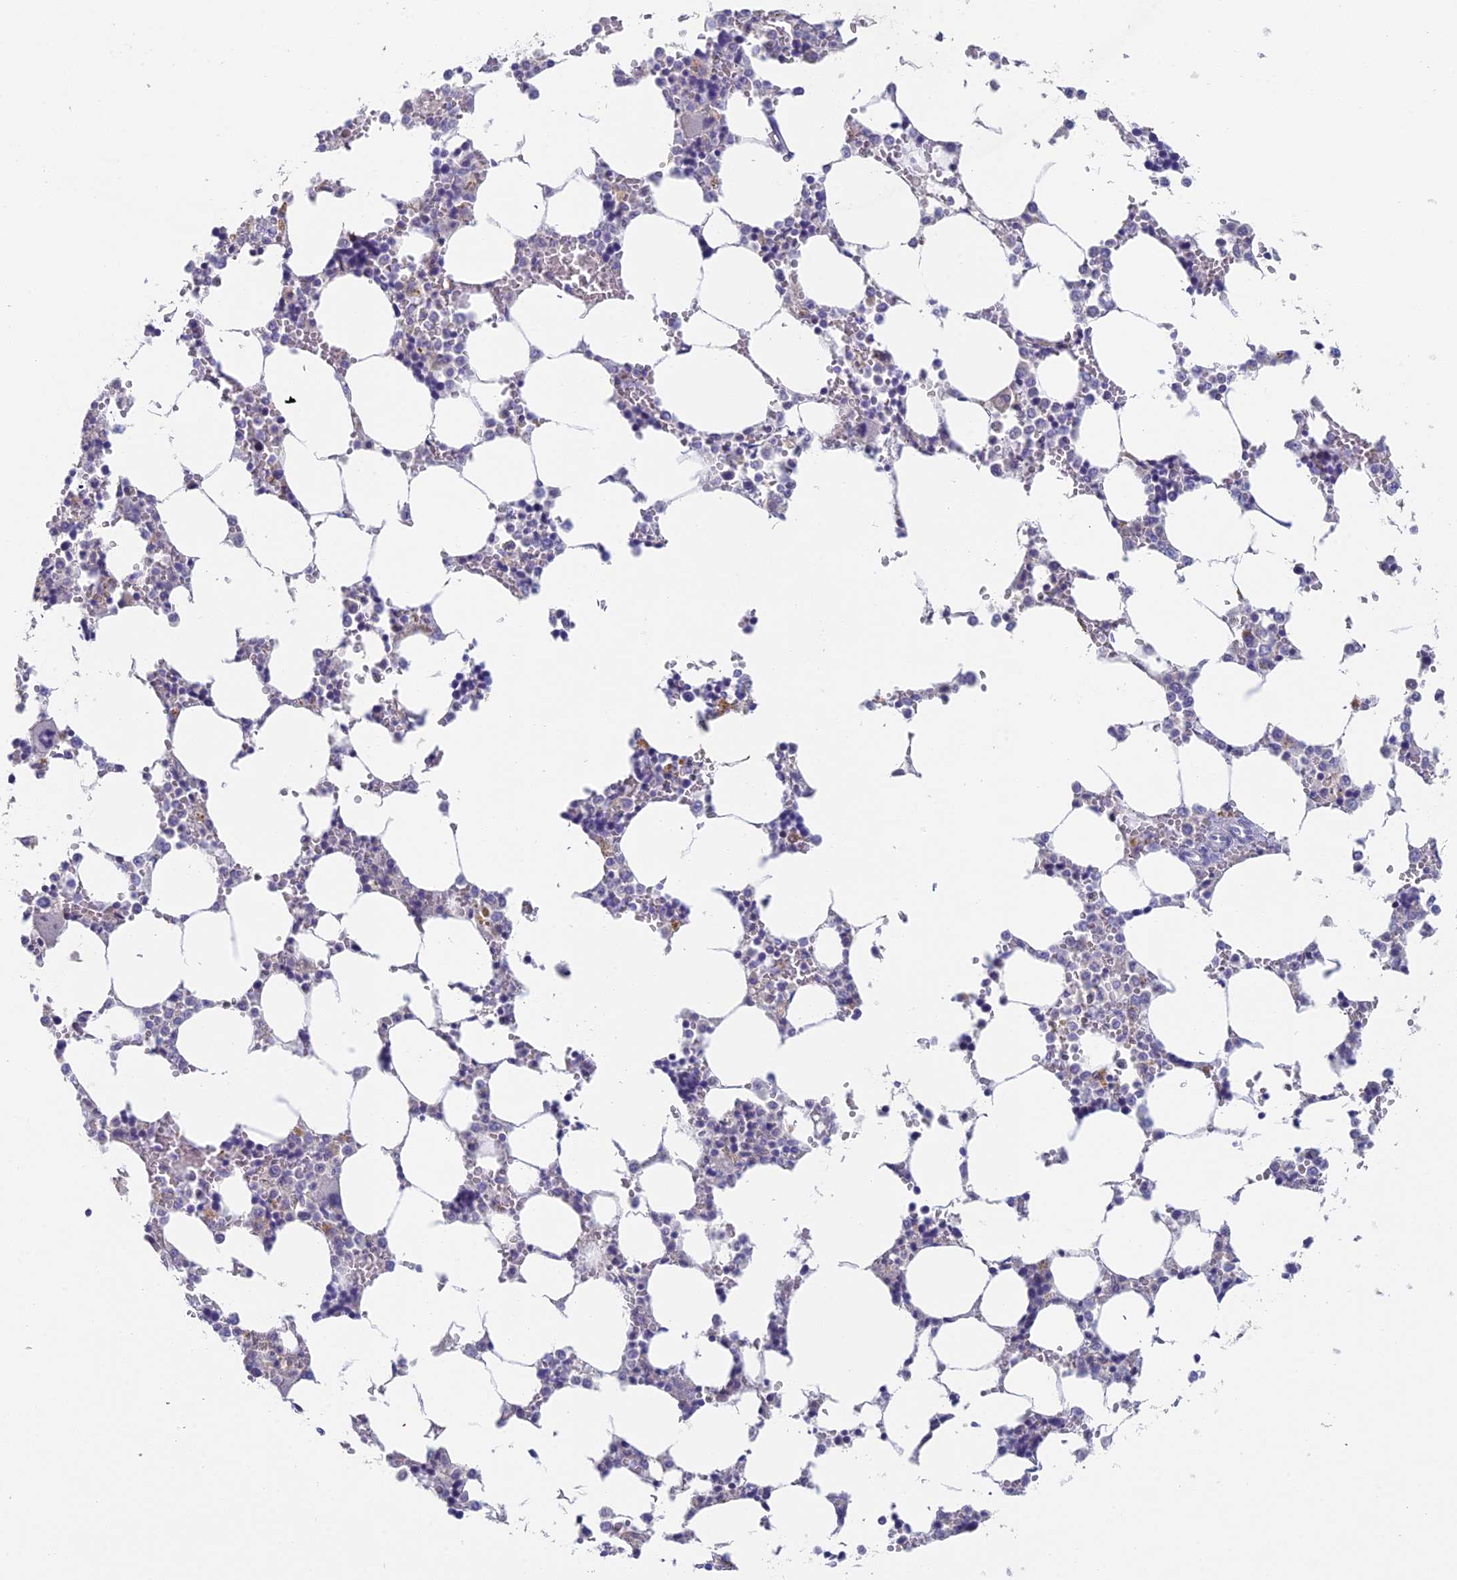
{"staining": {"intensity": "negative", "quantity": "none", "location": "none"}, "tissue": "bone marrow", "cell_type": "Hematopoietic cells", "image_type": "normal", "snomed": [{"axis": "morphology", "description": "Normal tissue, NOS"}, {"axis": "topography", "description": "Bone marrow"}], "caption": "Immunohistochemistry (IHC) histopathology image of benign bone marrow: human bone marrow stained with DAB (3,3'-diaminobenzidine) reveals no significant protein expression in hematopoietic cells. Nuclei are stained in blue.", "gene": "REXO5", "patient": {"sex": "male", "age": 64}}